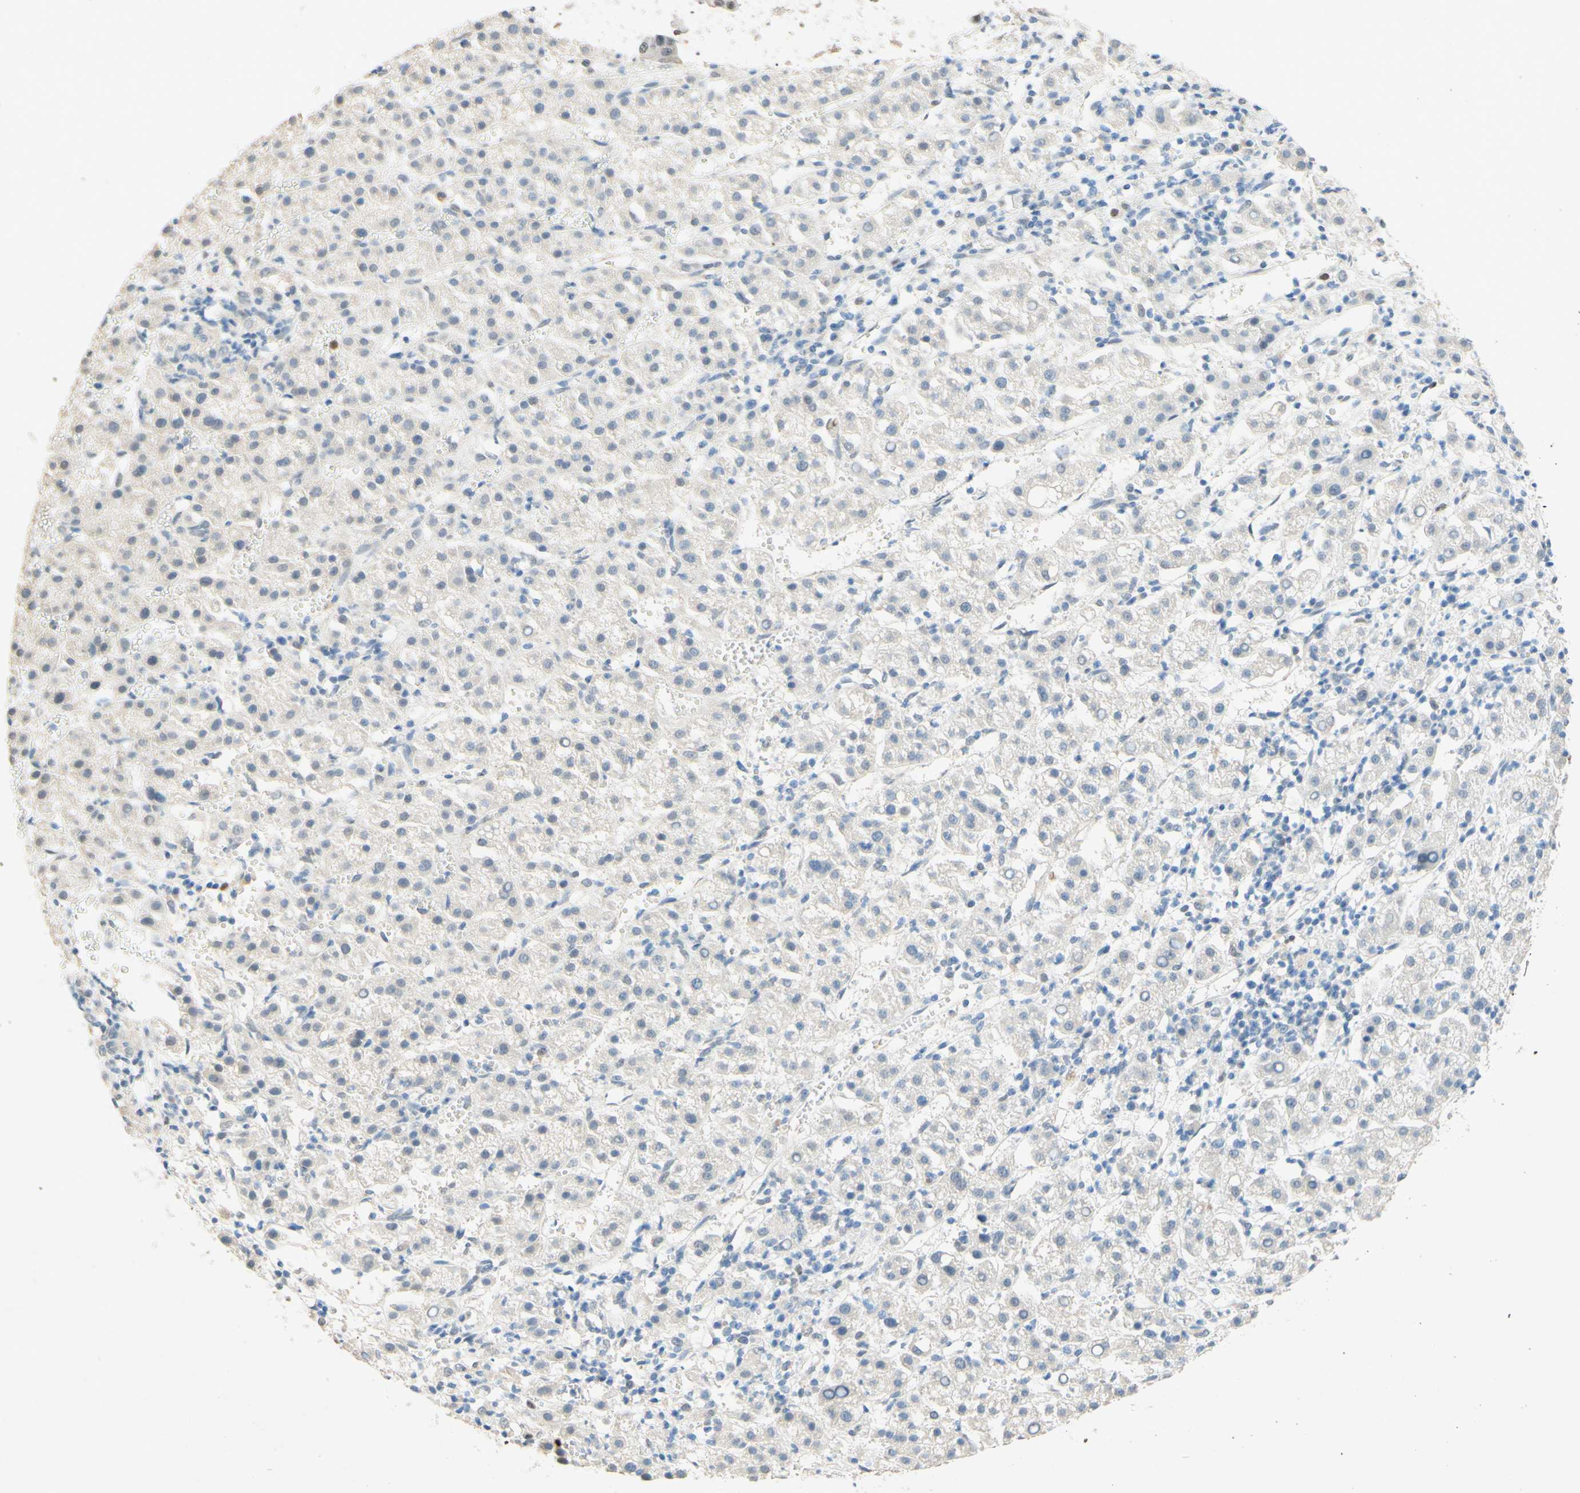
{"staining": {"intensity": "weak", "quantity": "<25%", "location": "nuclear"}, "tissue": "liver cancer", "cell_type": "Tumor cells", "image_type": "cancer", "snomed": [{"axis": "morphology", "description": "Carcinoma, Hepatocellular, NOS"}, {"axis": "topography", "description": "Liver"}], "caption": "This is an IHC photomicrograph of human liver cancer. There is no positivity in tumor cells.", "gene": "POLB", "patient": {"sex": "female", "age": 58}}